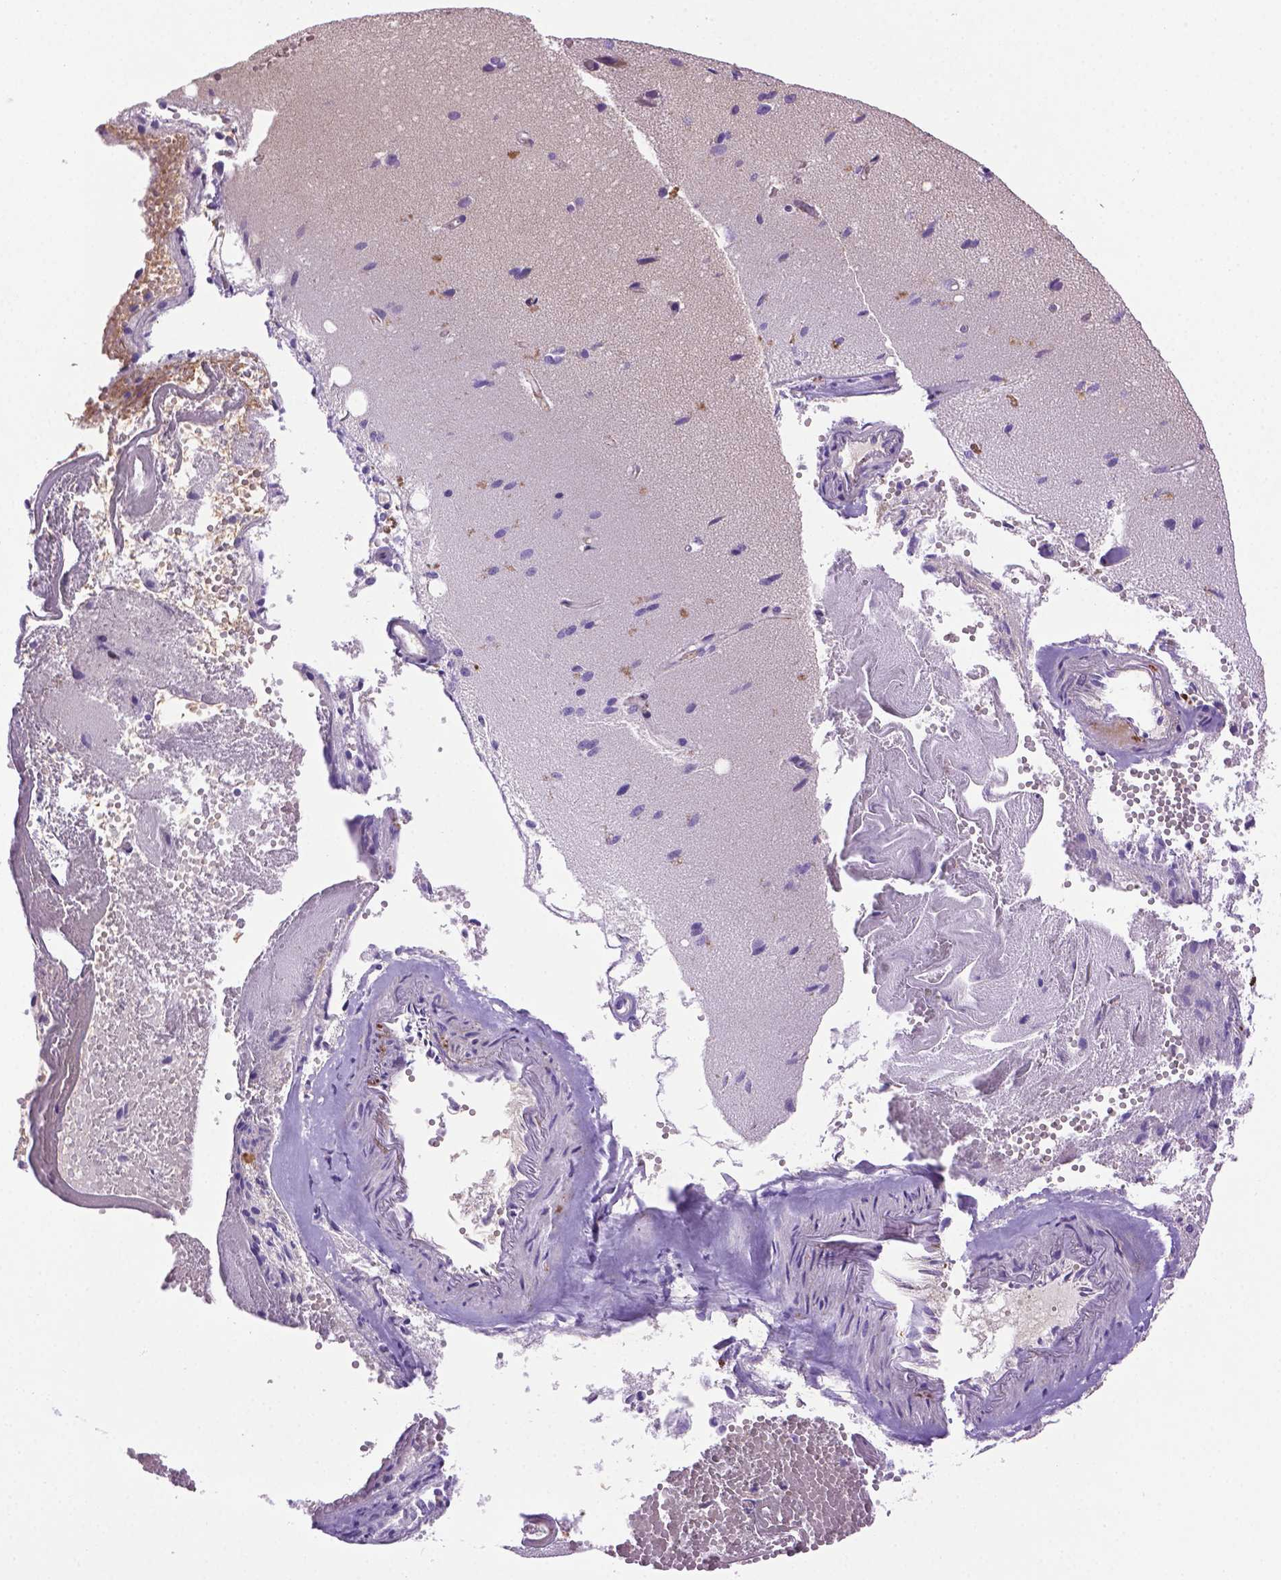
{"staining": {"intensity": "negative", "quantity": "none", "location": "none"}, "tissue": "cerebral cortex", "cell_type": "Endothelial cells", "image_type": "normal", "snomed": [{"axis": "morphology", "description": "Normal tissue, NOS"}, {"axis": "morphology", "description": "Glioma, malignant, High grade"}, {"axis": "topography", "description": "Cerebral cortex"}], "caption": "The histopathology image reveals no significant expression in endothelial cells of cerebral cortex.", "gene": "CCER2", "patient": {"sex": "male", "age": 71}}